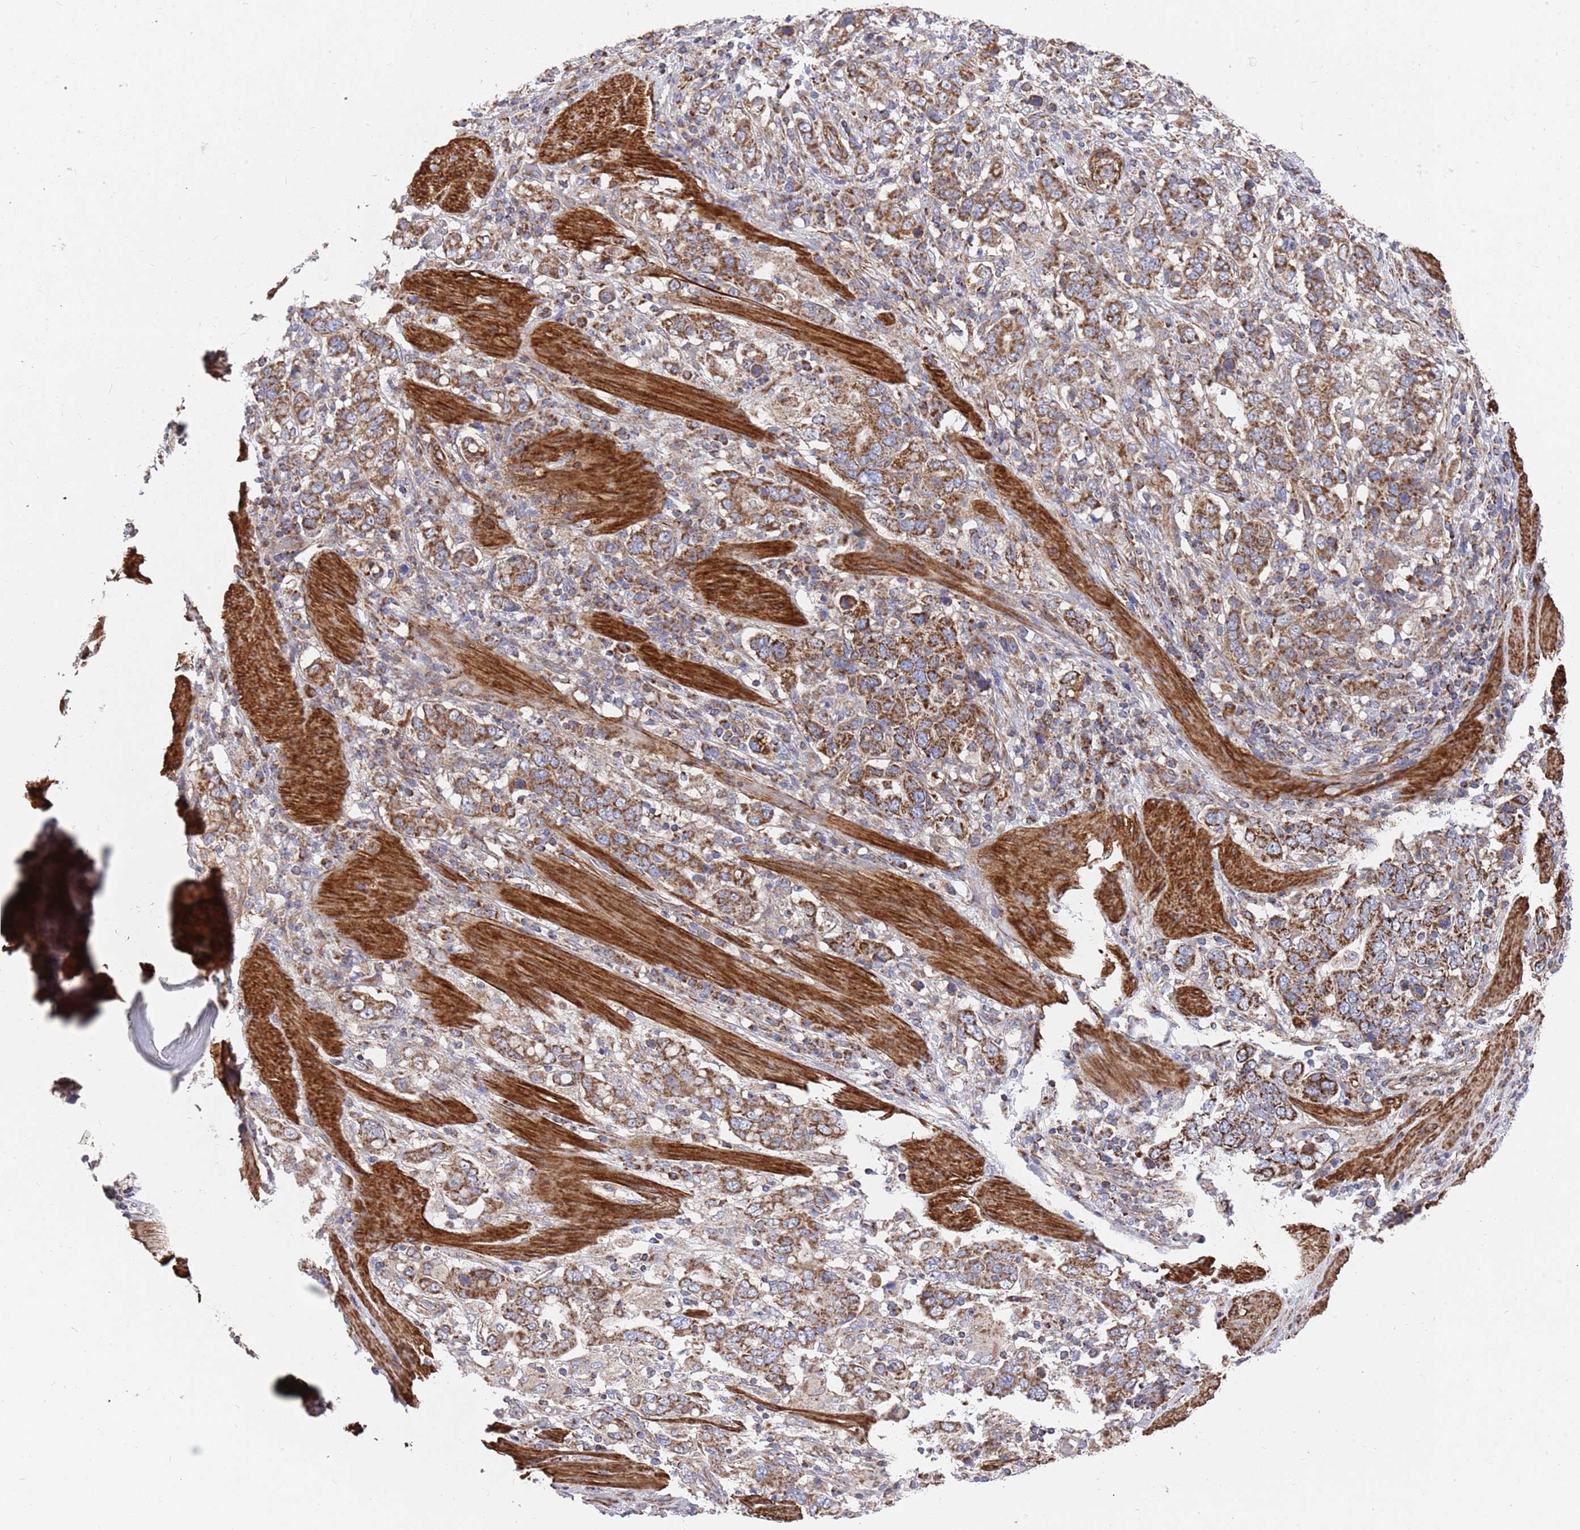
{"staining": {"intensity": "moderate", "quantity": ">75%", "location": "cytoplasmic/membranous"}, "tissue": "stomach cancer", "cell_type": "Tumor cells", "image_type": "cancer", "snomed": [{"axis": "morphology", "description": "Adenocarcinoma, NOS"}, {"axis": "topography", "description": "Stomach, upper"}, {"axis": "topography", "description": "Stomach"}], "caption": "Human stomach adenocarcinoma stained with a brown dye displays moderate cytoplasmic/membranous positive positivity in about >75% of tumor cells.", "gene": "WDFY3", "patient": {"sex": "male", "age": 62}}